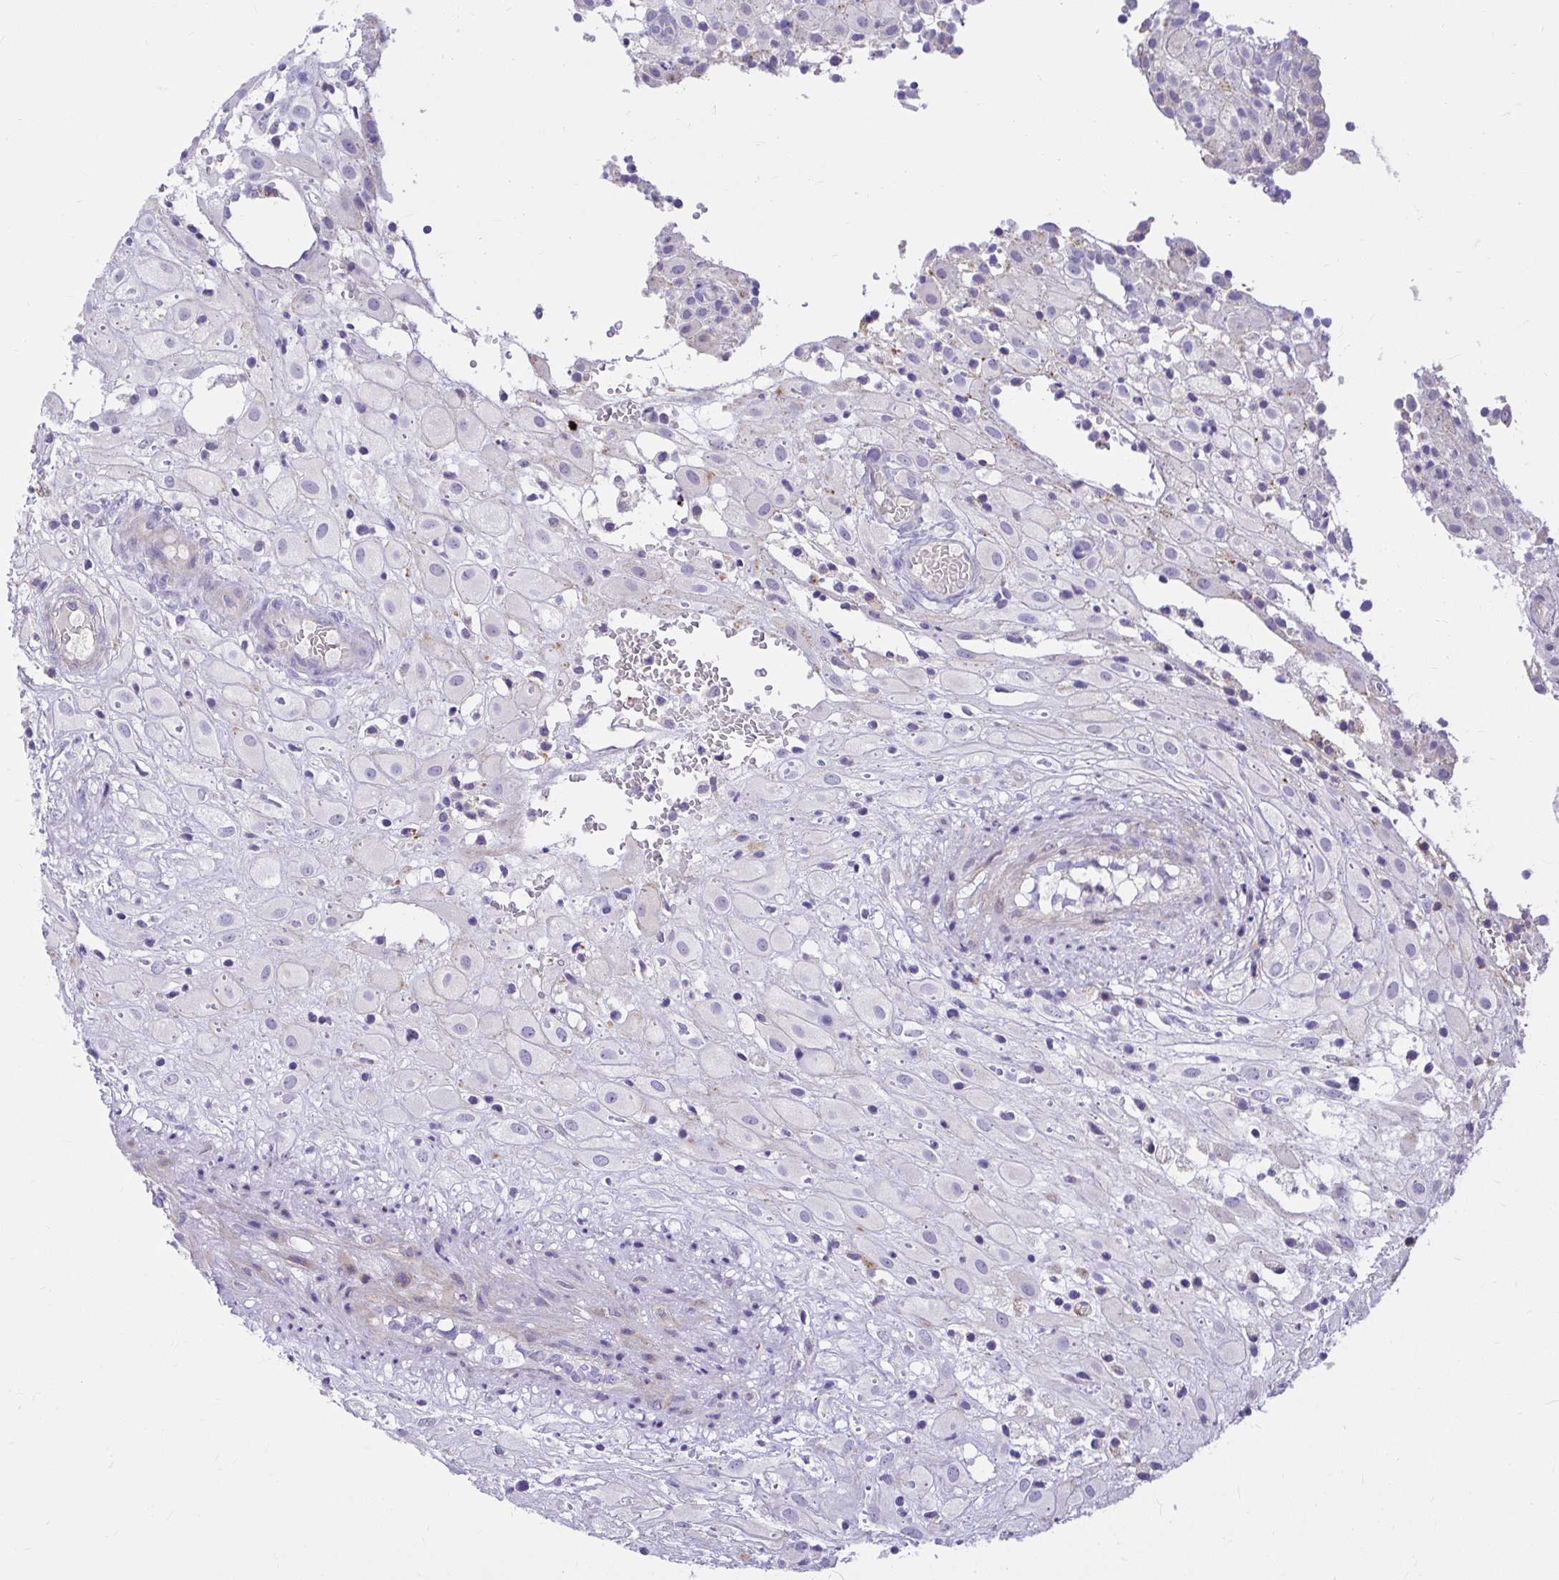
{"staining": {"intensity": "negative", "quantity": "none", "location": "none"}, "tissue": "placenta", "cell_type": "Decidual cells", "image_type": "normal", "snomed": [{"axis": "morphology", "description": "Normal tissue, NOS"}, {"axis": "topography", "description": "Placenta"}], "caption": "This is a micrograph of IHC staining of unremarkable placenta, which shows no staining in decidual cells. (Stains: DAB immunohistochemistry with hematoxylin counter stain, Microscopy: brightfield microscopy at high magnification).", "gene": "PKN3", "patient": {"sex": "female", "age": 24}}